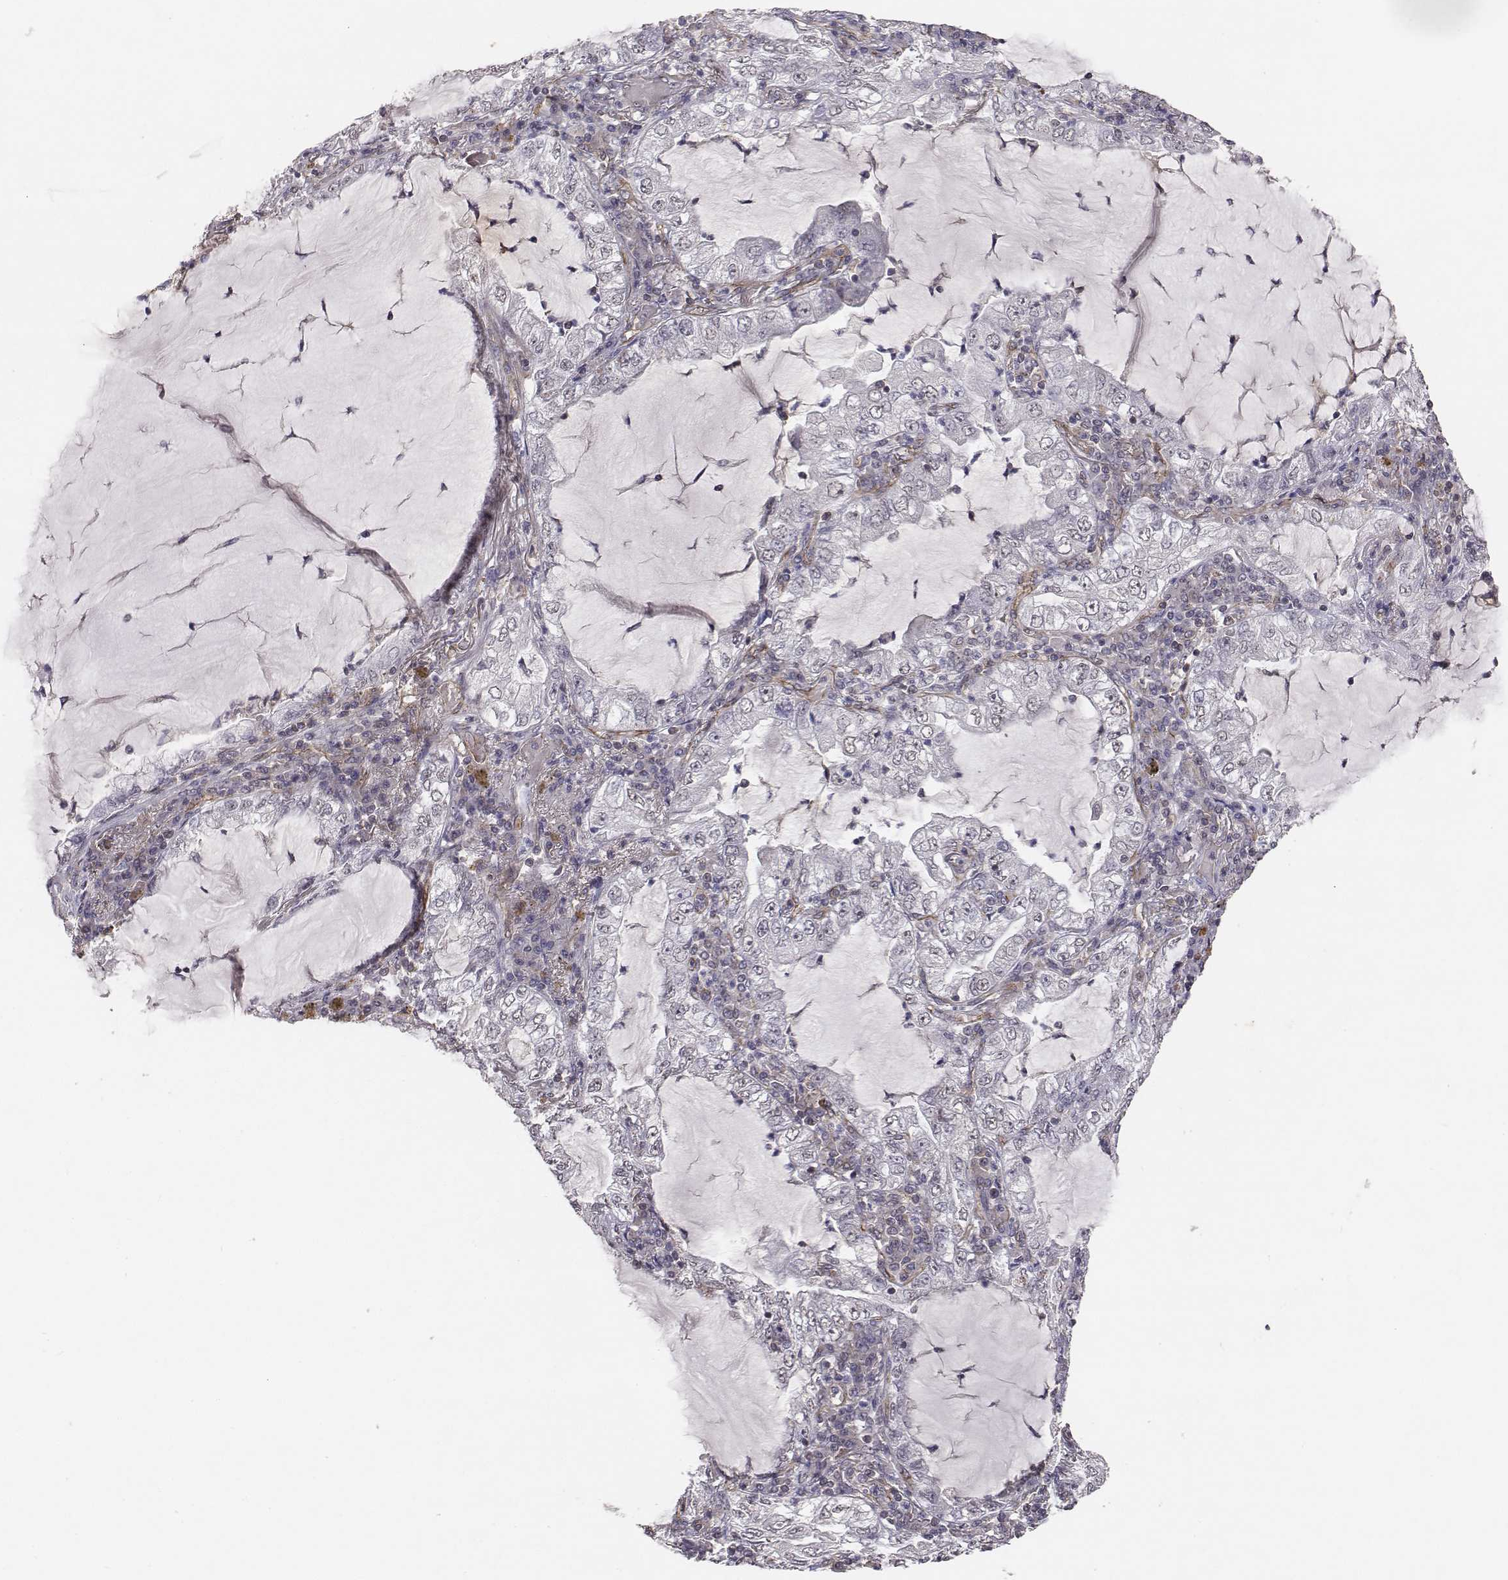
{"staining": {"intensity": "negative", "quantity": "none", "location": "none"}, "tissue": "lung cancer", "cell_type": "Tumor cells", "image_type": "cancer", "snomed": [{"axis": "morphology", "description": "Adenocarcinoma, NOS"}, {"axis": "topography", "description": "Lung"}], "caption": "Lung adenocarcinoma was stained to show a protein in brown. There is no significant positivity in tumor cells.", "gene": "PTPRG", "patient": {"sex": "female", "age": 73}}